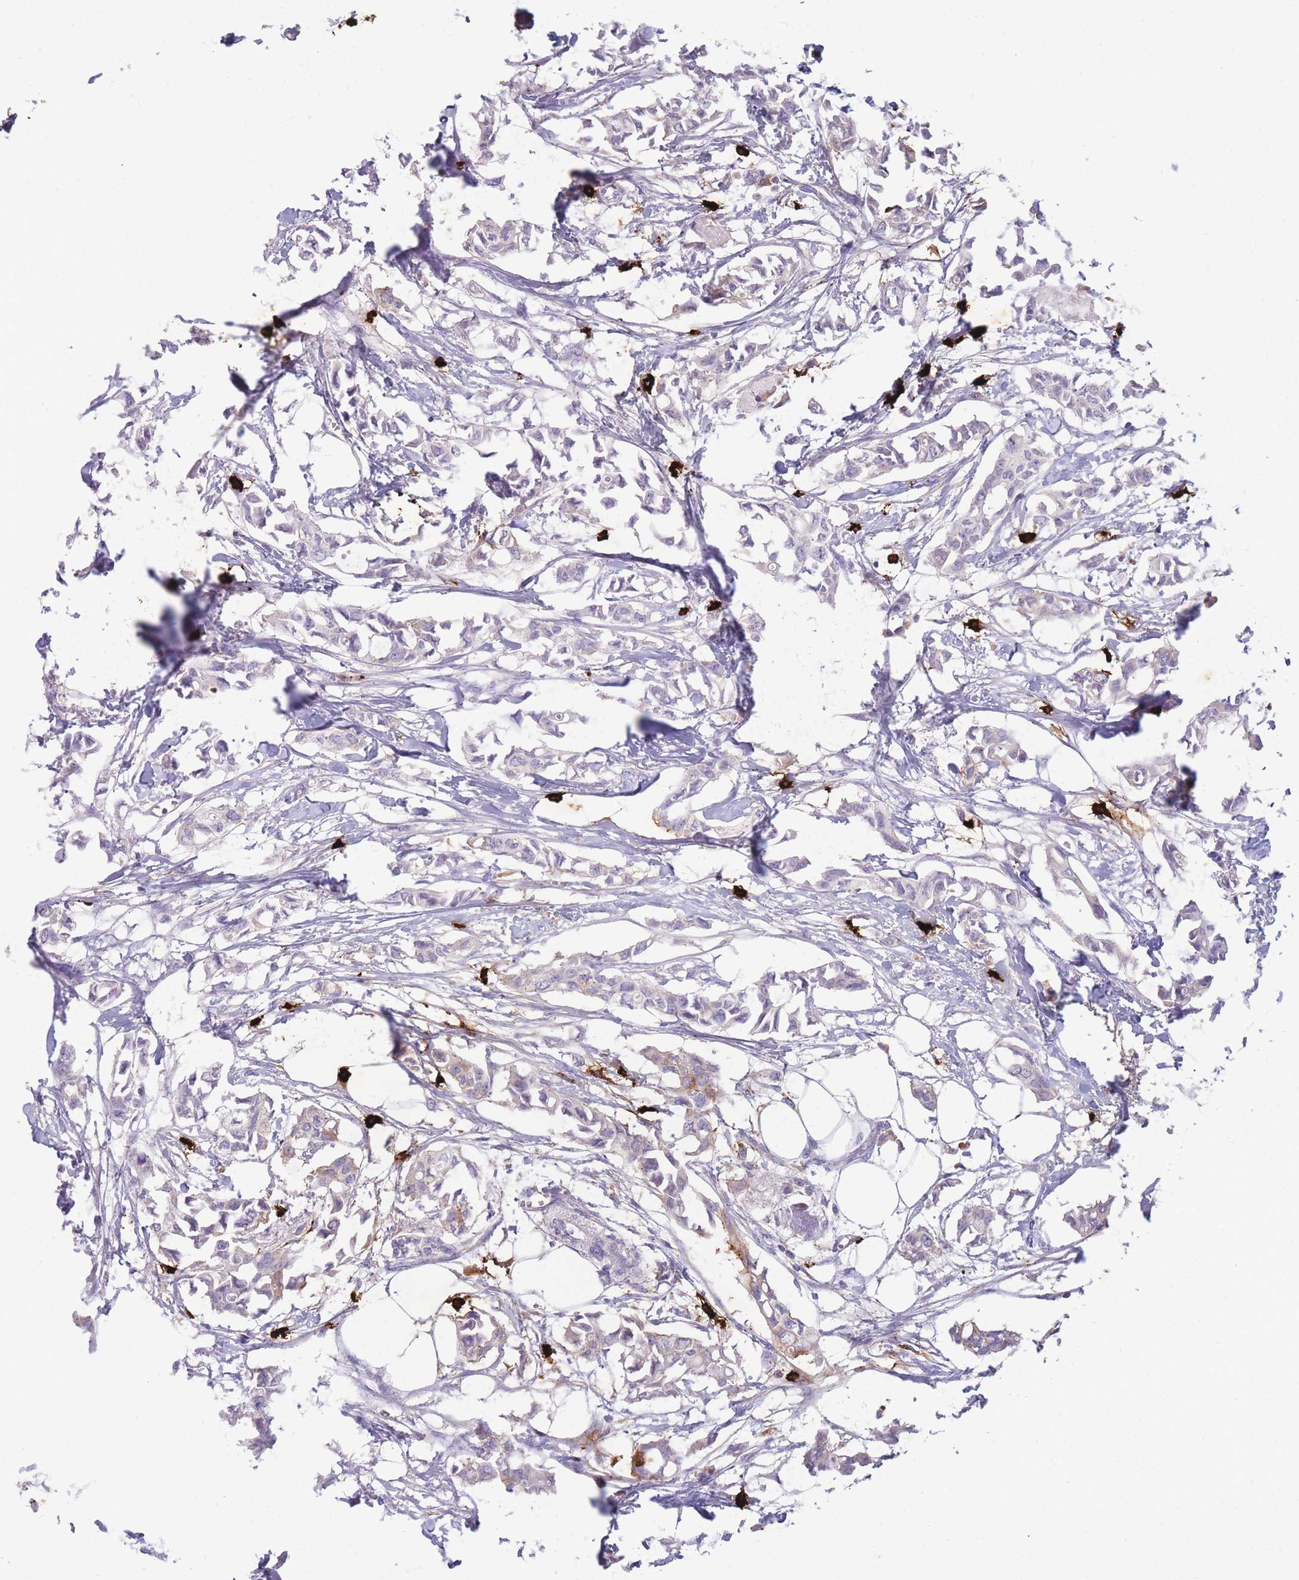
{"staining": {"intensity": "negative", "quantity": "none", "location": "none"}, "tissue": "breast cancer", "cell_type": "Tumor cells", "image_type": "cancer", "snomed": [{"axis": "morphology", "description": "Duct carcinoma"}, {"axis": "topography", "description": "Breast"}], "caption": "This micrograph is of infiltrating ductal carcinoma (breast) stained with IHC to label a protein in brown with the nuclei are counter-stained blue. There is no staining in tumor cells. (Stains: DAB (3,3'-diaminobenzidine) immunohistochemistry (IHC) with hematoxylin counter stain, Microscopy: brightfield microscopy at high magnification).", "gene": "TPSAB1", "patient": {"sex": "female", "age": 41}}